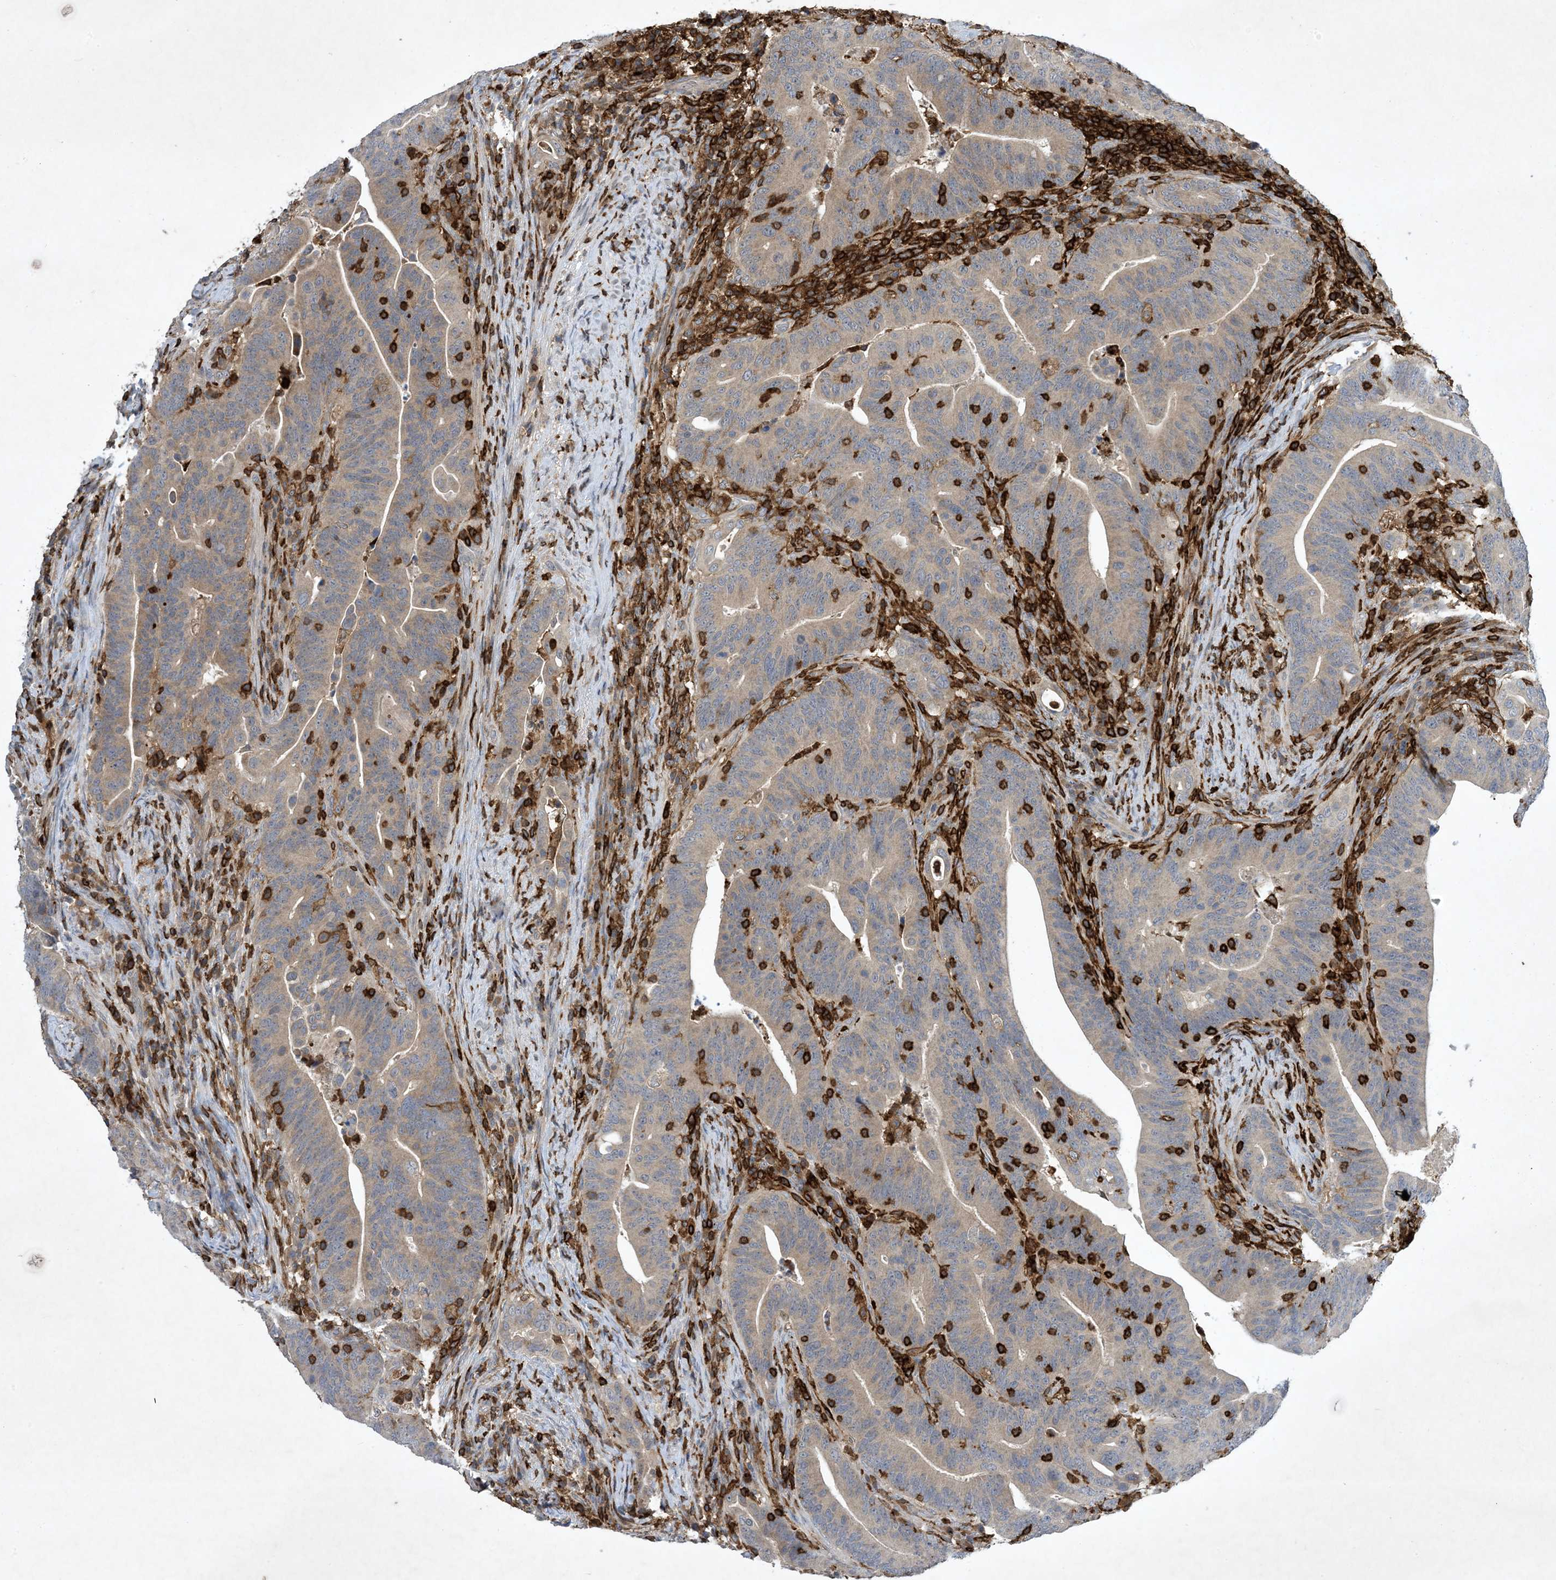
{"staining": {"intensity": "weak", "quantity": "25%-75%", "location": "cytoplasmic/membranous"}, "tissue": "colorectal cancer", "cell_type": "Tumor cells", "image_type": "cancer", "snomed": [{"axis": "morphology", "description": "Adenocarcinoma, NOS"}, {"axis": "topography", "description": "Colon"}], "caption": "Immunohistochemical staining of colorectal adenocarcinoma demonstrates low levels of weak cytoplasmic/membranous protein staining in about 25%-75% of tumor cells.", "gene": "AK9", "patient": {"sex": "female", "age": 66}}